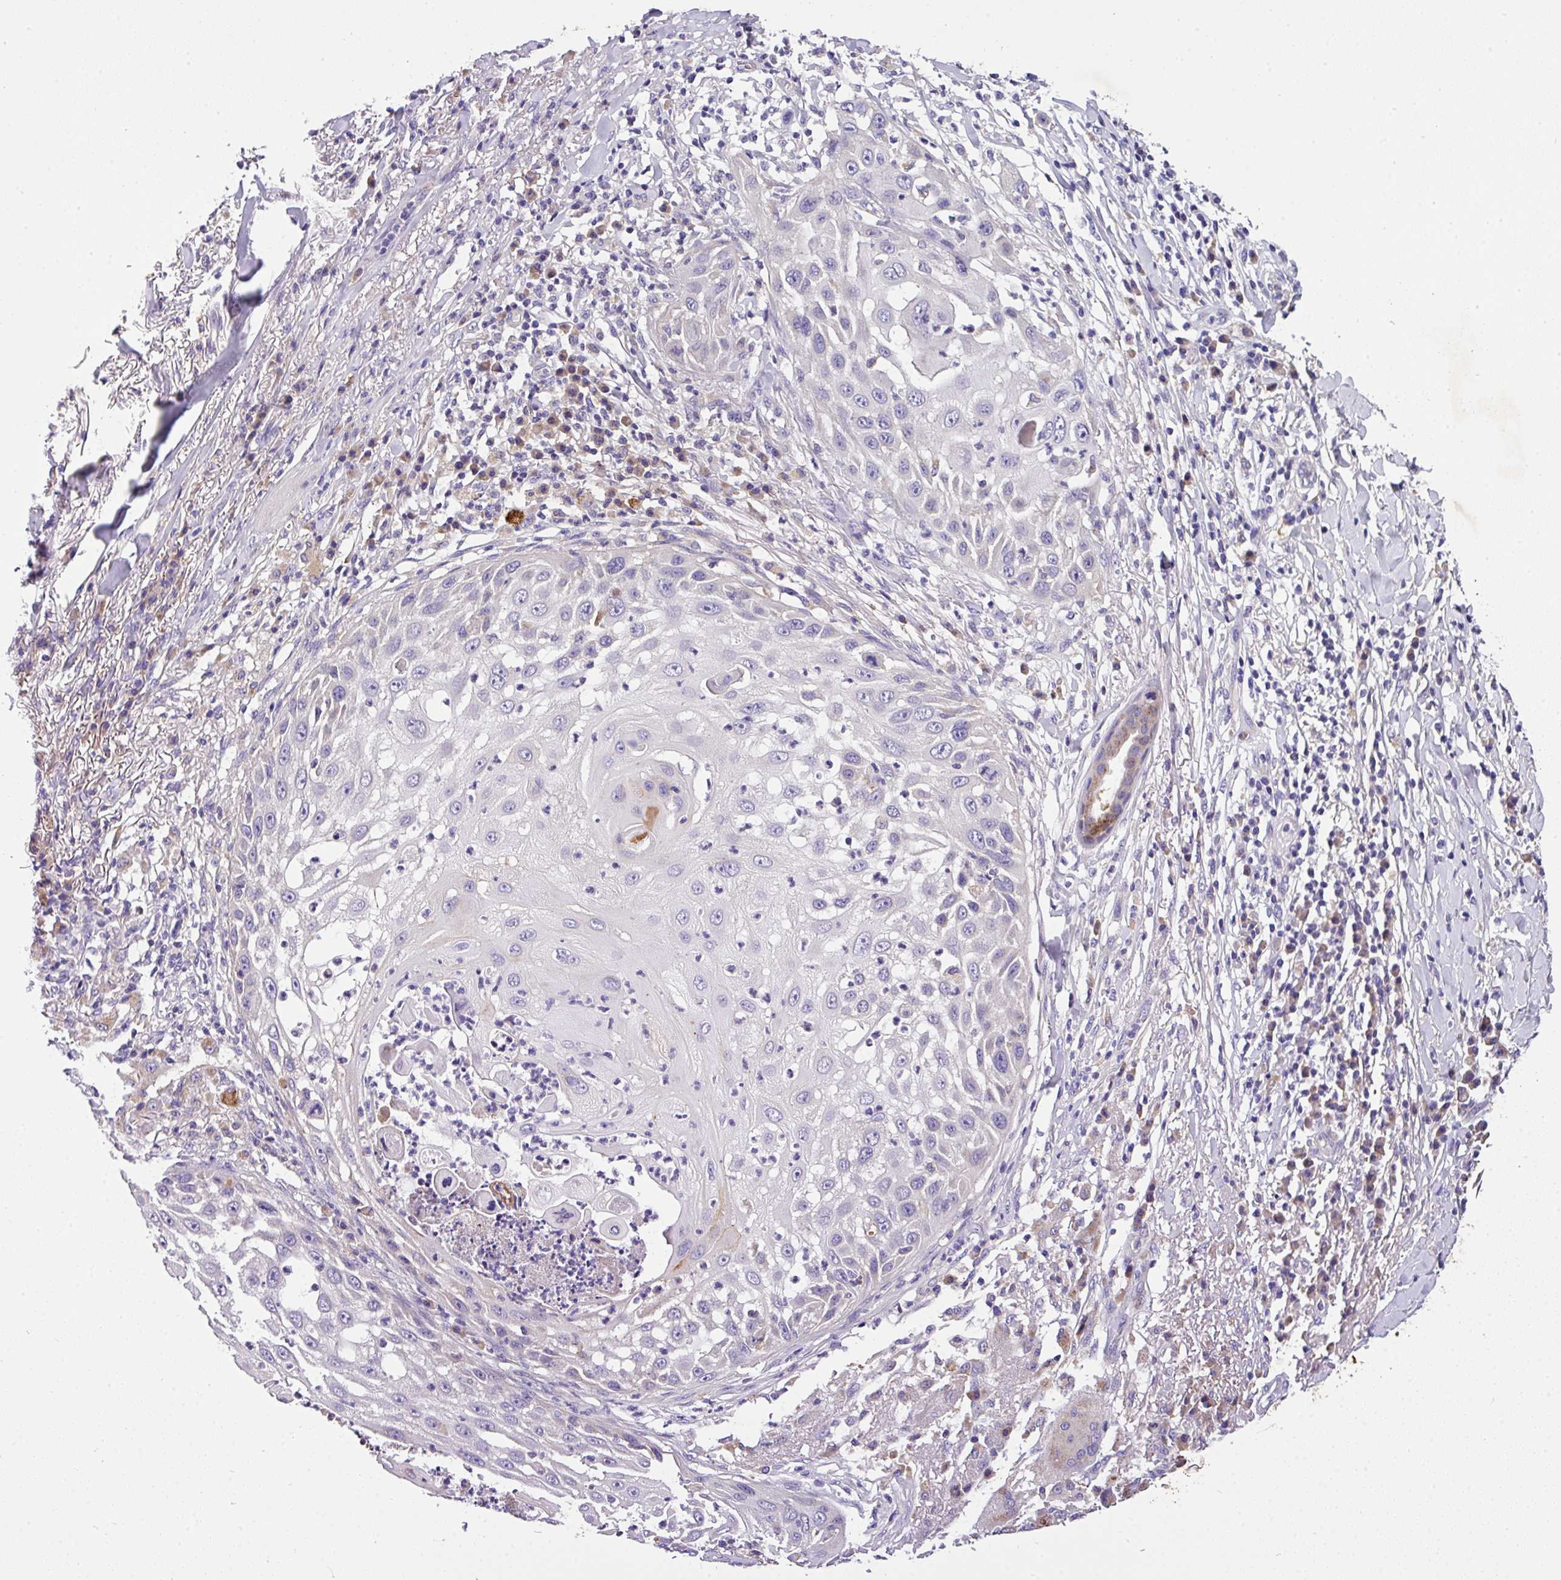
{"staining": {"intensity": "negative", "quantity": "none", "location": "none"}, "tissue": "skin cancer", "cell_type": "Tumor cells", "image_type": "cancer", "snomed": [{"axis": "morphology", "description": "Squamous cell carcinoma, NOS"}, {"axis": "topography", "description": "Skin"}], "caption": "A histopathology image of squamous cell carcinoma (skin) stained for a protein shows no brown staining in tumor cells.", "gene": "ANXA2R", "patient": {"sex": "female", "age": 44}}